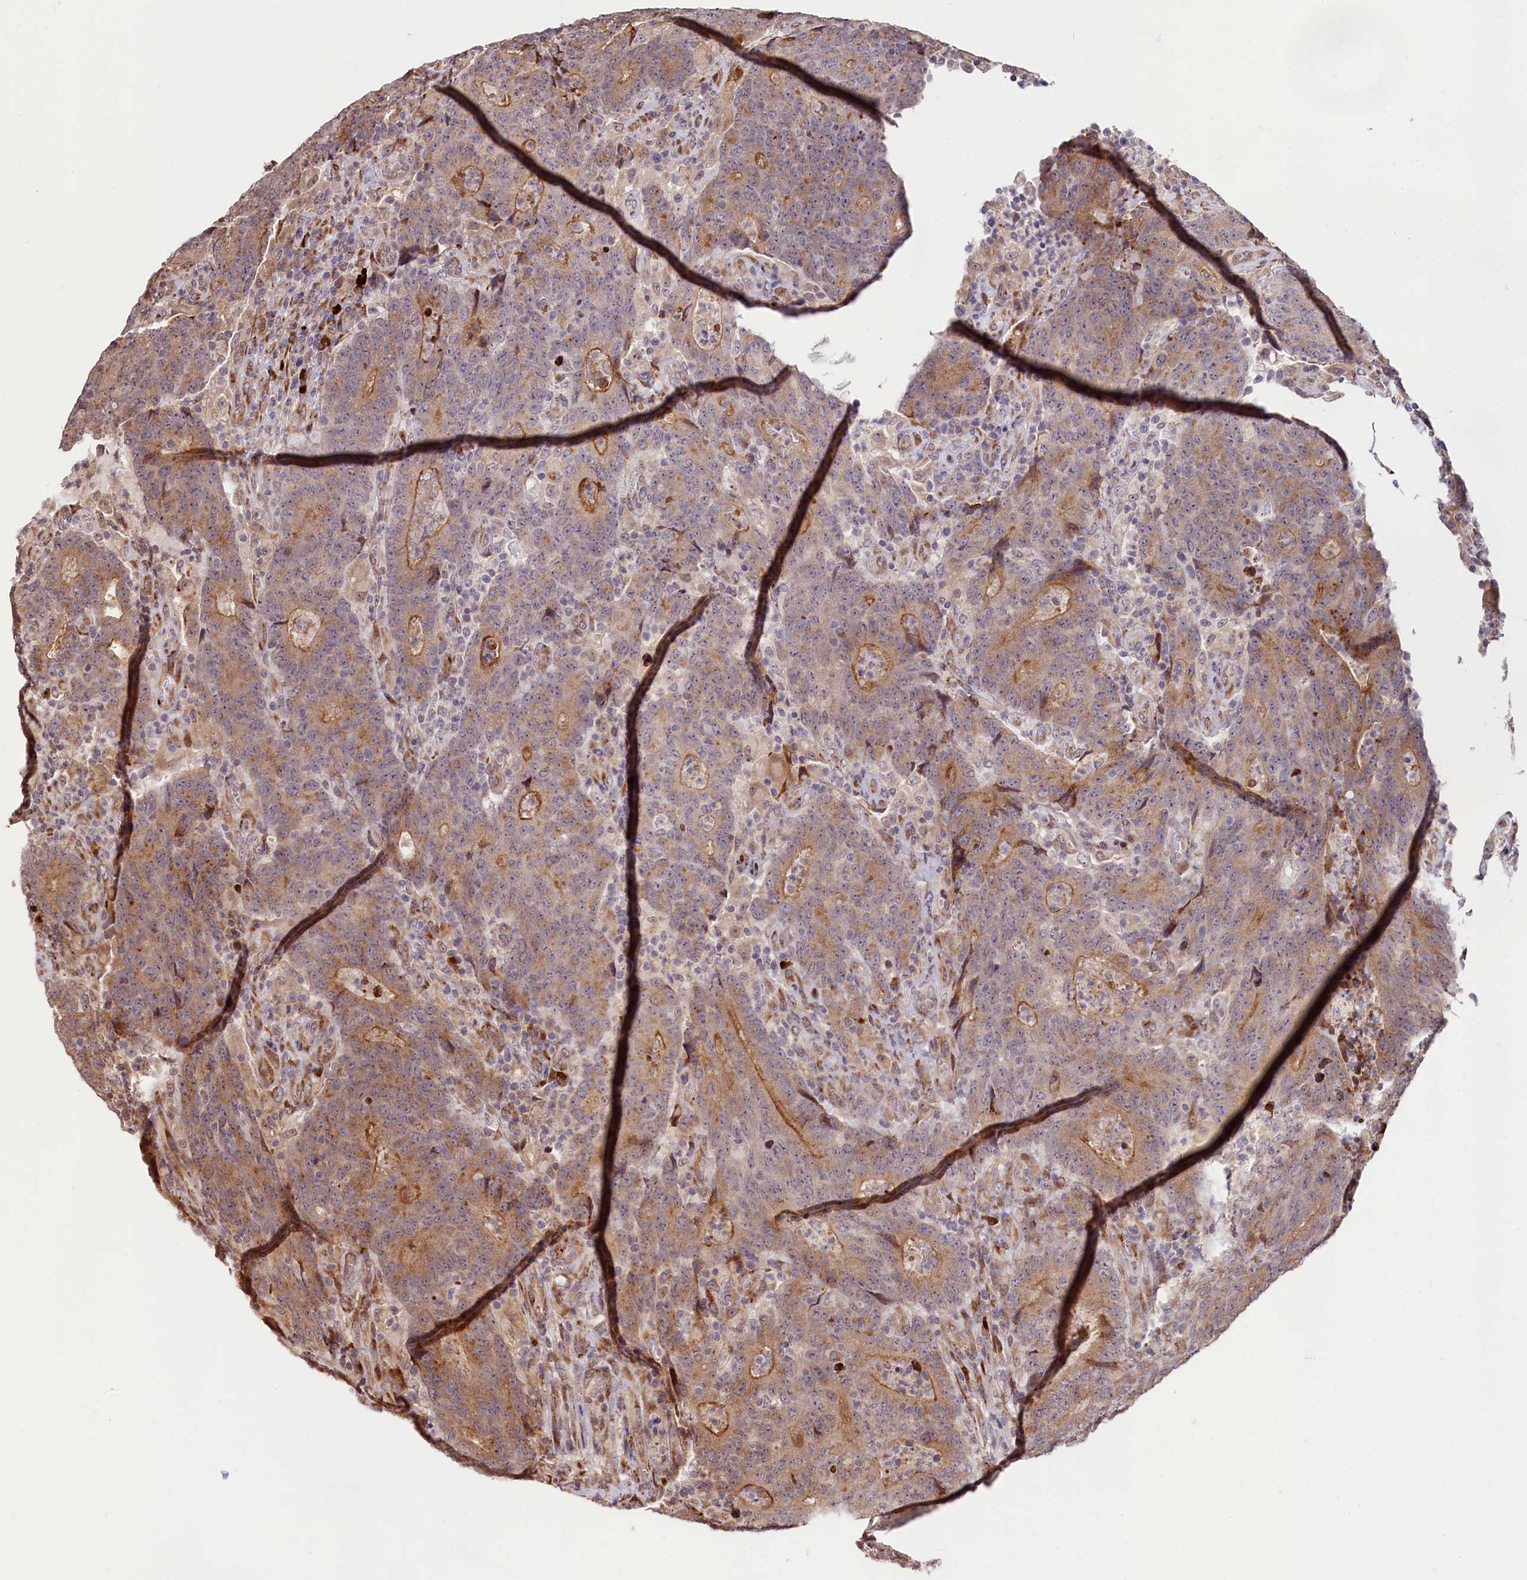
{"staining": {"intensity": "moderate", "quantity": "25%-75%", "location": "cytoplasmic/membranous"}, "tissue": "colorectal cancer", "cell_type": "Tumor cells", "image_type": "cancer", "snomed": [{"axis": "morphology", "description": "Adenocarcinoma, NOS"}, {"axis": "topography", "description": "Colon"}], "caption": "An immunohistochemistry (IHC) histopathology image of neoplastic tissue is shown. Protein staining in brown highlights moderate cytoplasmic/membranous positivity in colorectal cancer within tumor cells.", "gene": "C5orf15", "patient": {"sex": "female", "age": 75}}